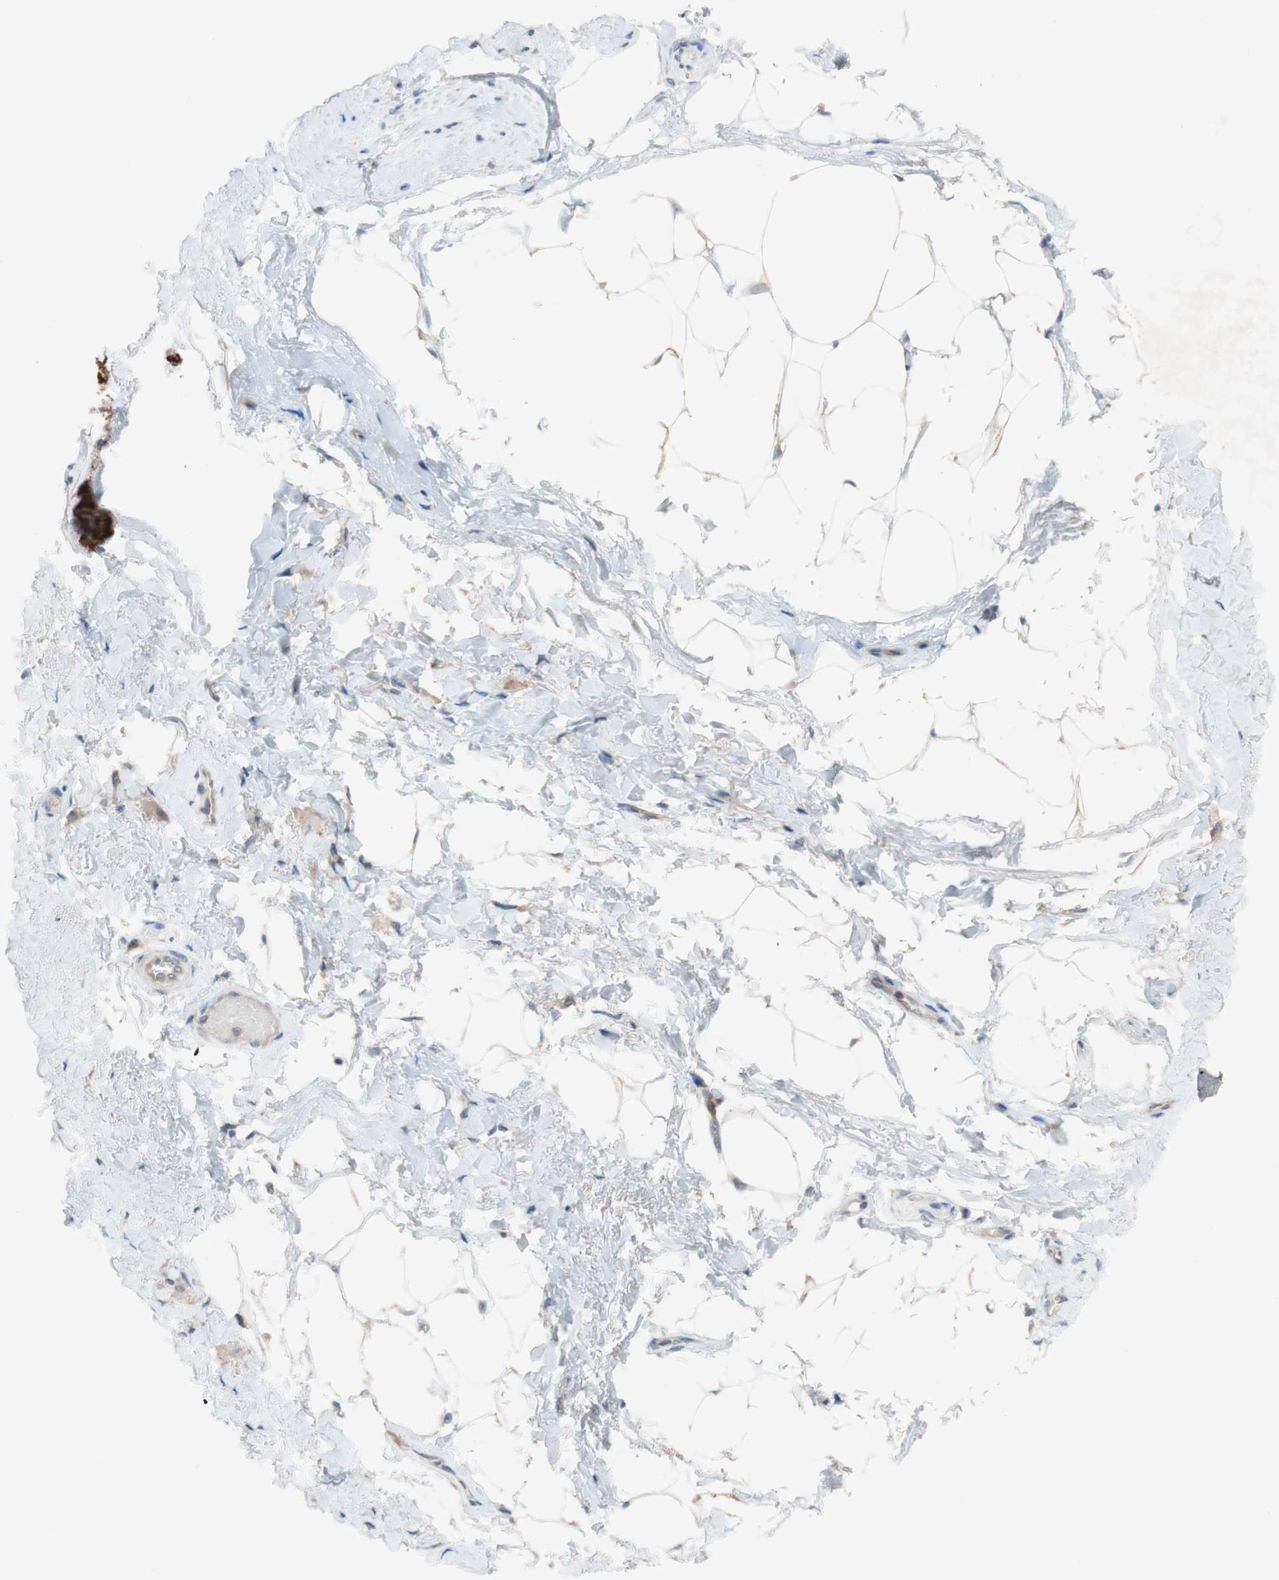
{"staining": {"intensity": "moderate", "quantity": "<25%", "location": "cytoplasmic/membranous"}, "tissue": "skin", "cell_type": "Epidermal cells", "image_type": "normal", "snomed": [{"axis": "morphology", "description": "Normal tissue, NOS"}, {"axis": "topography", "description": "Anal"}], "caption": "An IHC histopathology image of normal tissue is shown. Protein staining in brown highlights moderate cytoplasmic/membranous positivity in skin within epidermal cells.", "gene": "PEX2", "patient": {"sex": "male", "age": 69}}